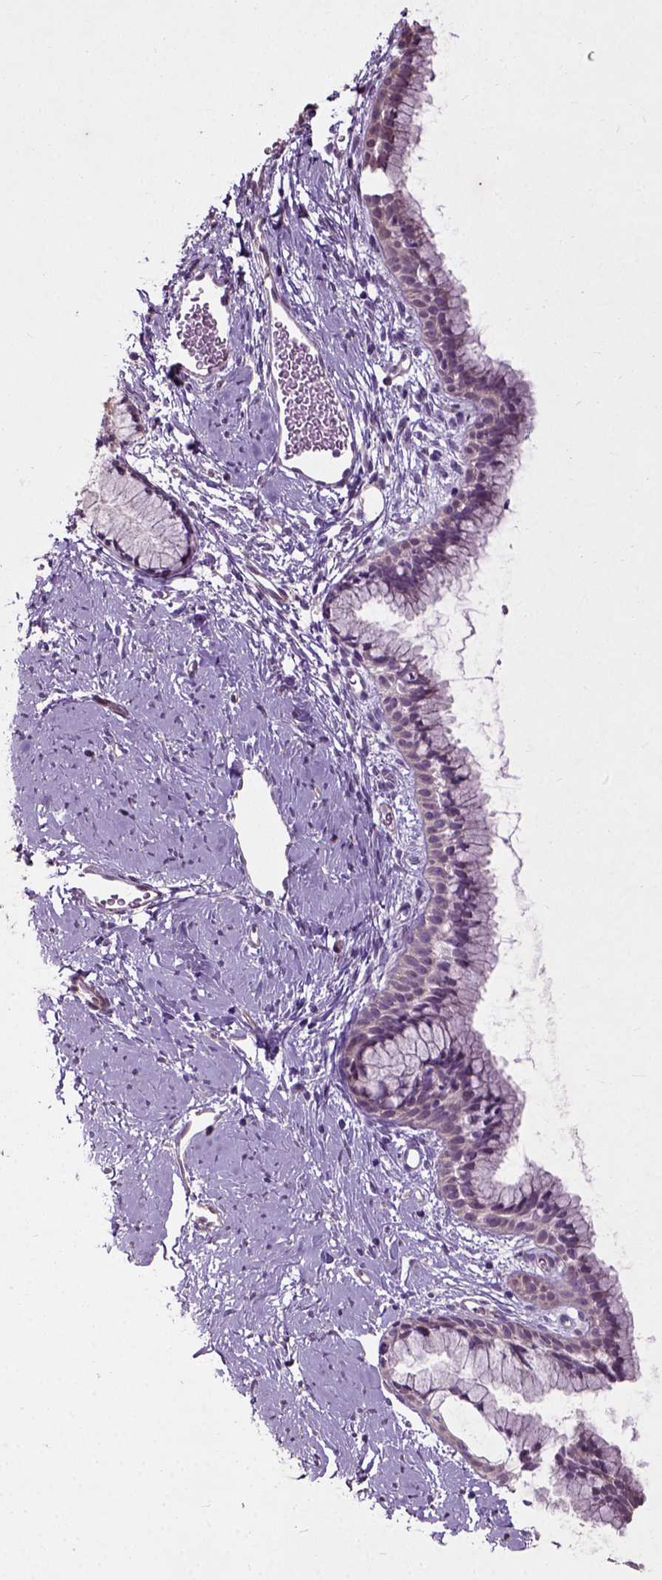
{"staining": {"intensity": "negative", "quantity": "none", "location": "none"}, "tissue": "cervix", "cell_type": "Glandular cells", "image_type": "normal", "snomed": [{"axis": "morphology", "description": "Normal tissue, NOS"}, {"axis": "topography", "description": "Cervix"}], "caption": "The image displays no significant positivity in glandular cells of cervix.", "gene": "PKP3", "patient": {"sex": "female", "age": 40}}